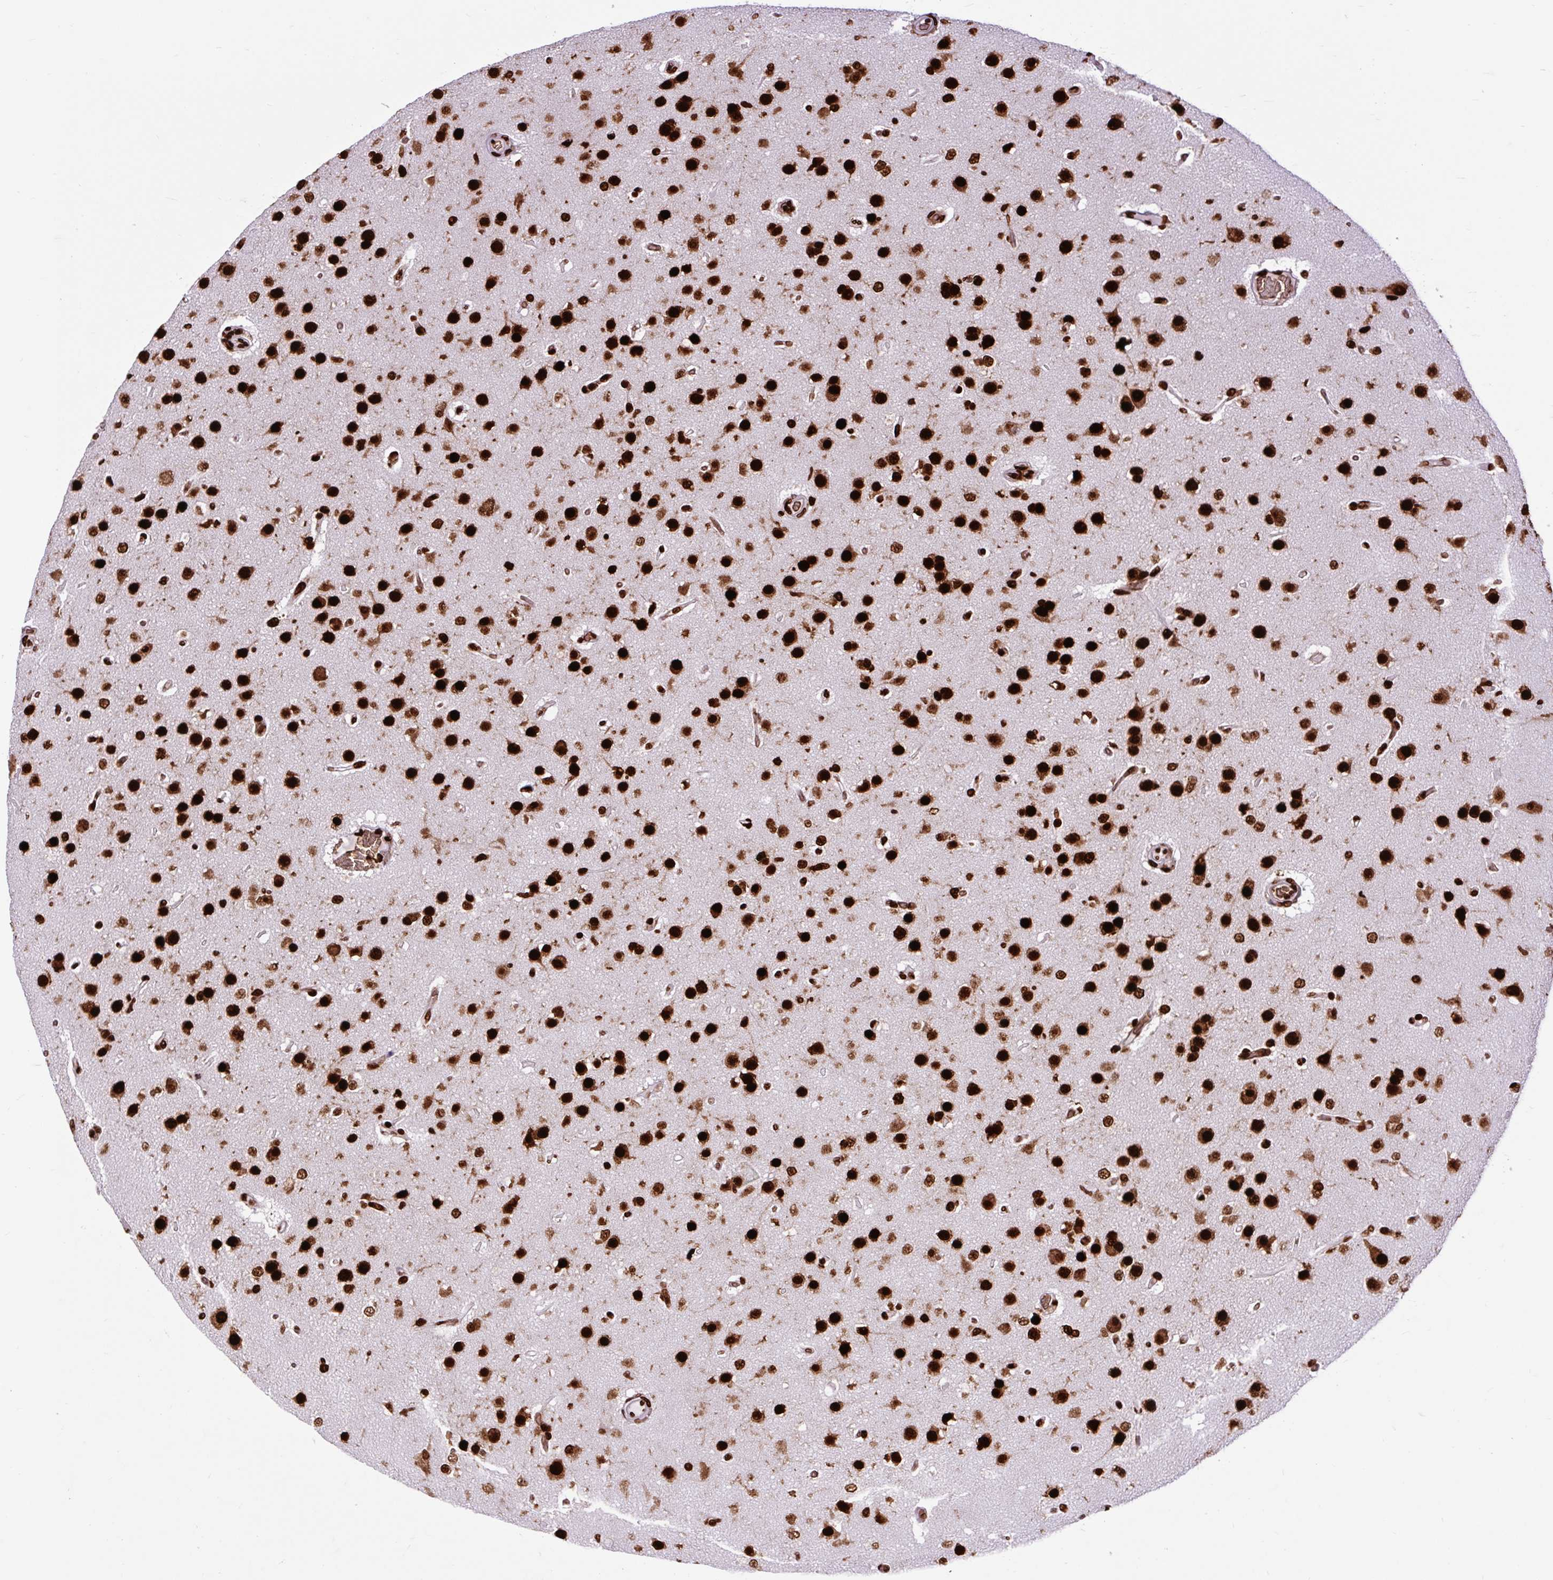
{"staining": {"intensity": "strong", "quantity": ">75%", "location": "nuclear"}, "tissue": "glioma", "cell_type": "Tumor cells", "image_type": "cancer", "snomed": [{"axis": "morphology", "description": "Glioma, malignant, High grade"}, {"axis": "topography", "description": "Brain"}], "caption": "High-grade glioma (malignant) stained with a protein marker demonstrates strong staining in tumor cells.", "gene": "FUS", "patient": {"sex": "female", "age": 74}}